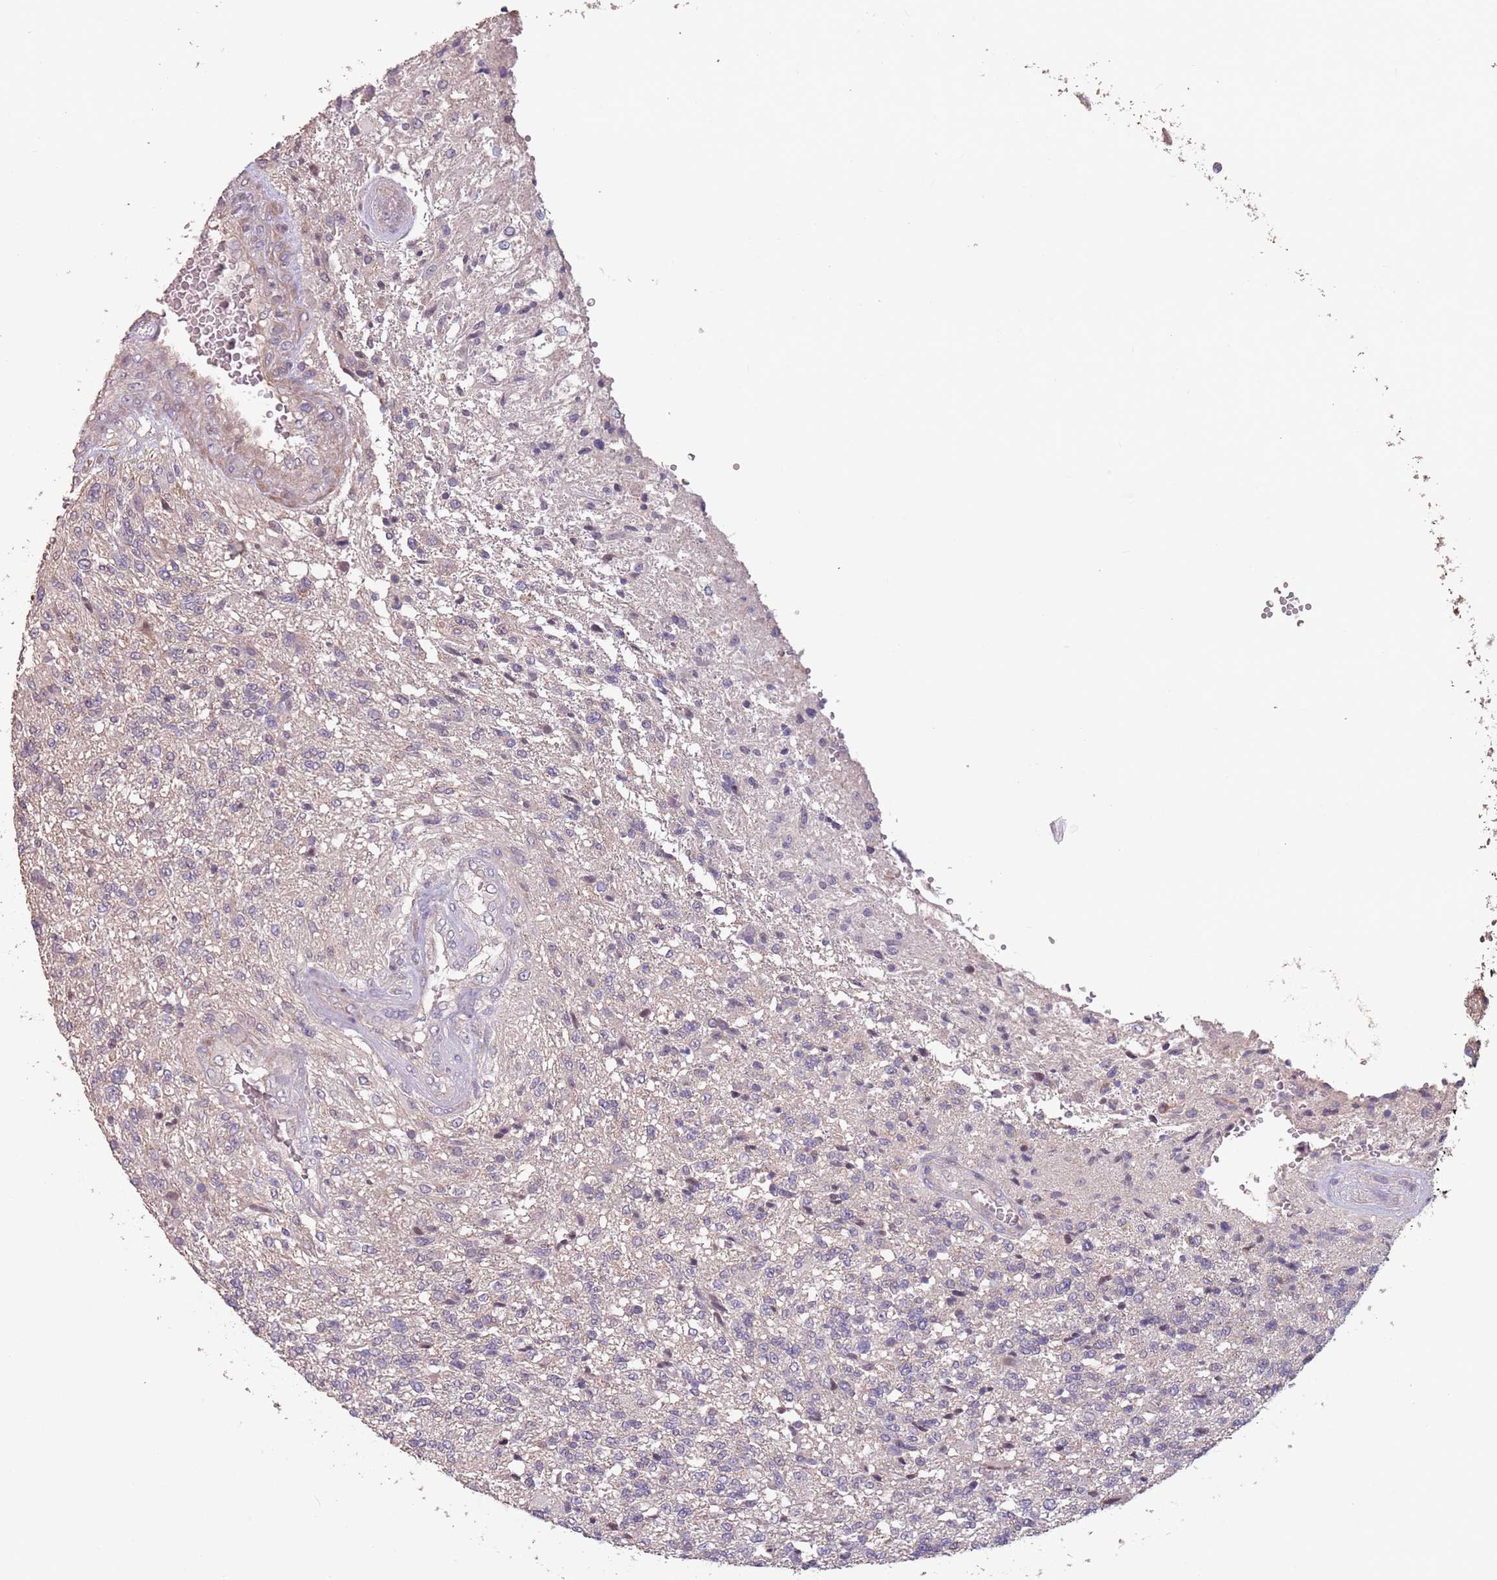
{"staining": {"intensity": "negative", "quantity": "none", "location": "none"}, "tissue": "glioma", "cell_type": "Tumor cells", "image_type": "cancer", "snomed": [{"axis": "morphology", "description": "Glioma, malignant, High grade"}, {"axis": "topography", "description": "Brain"}], "caption": "Immunohistochemistry histopathology image of neoplastic tissue: malignant high-grade glioma stained with DAB (3,3'-diaminobenzidine) displays no significant protein positivity in tumor cells.", "gene": "MBD3L1", "patient": {"sex": "male", "age": 56}}